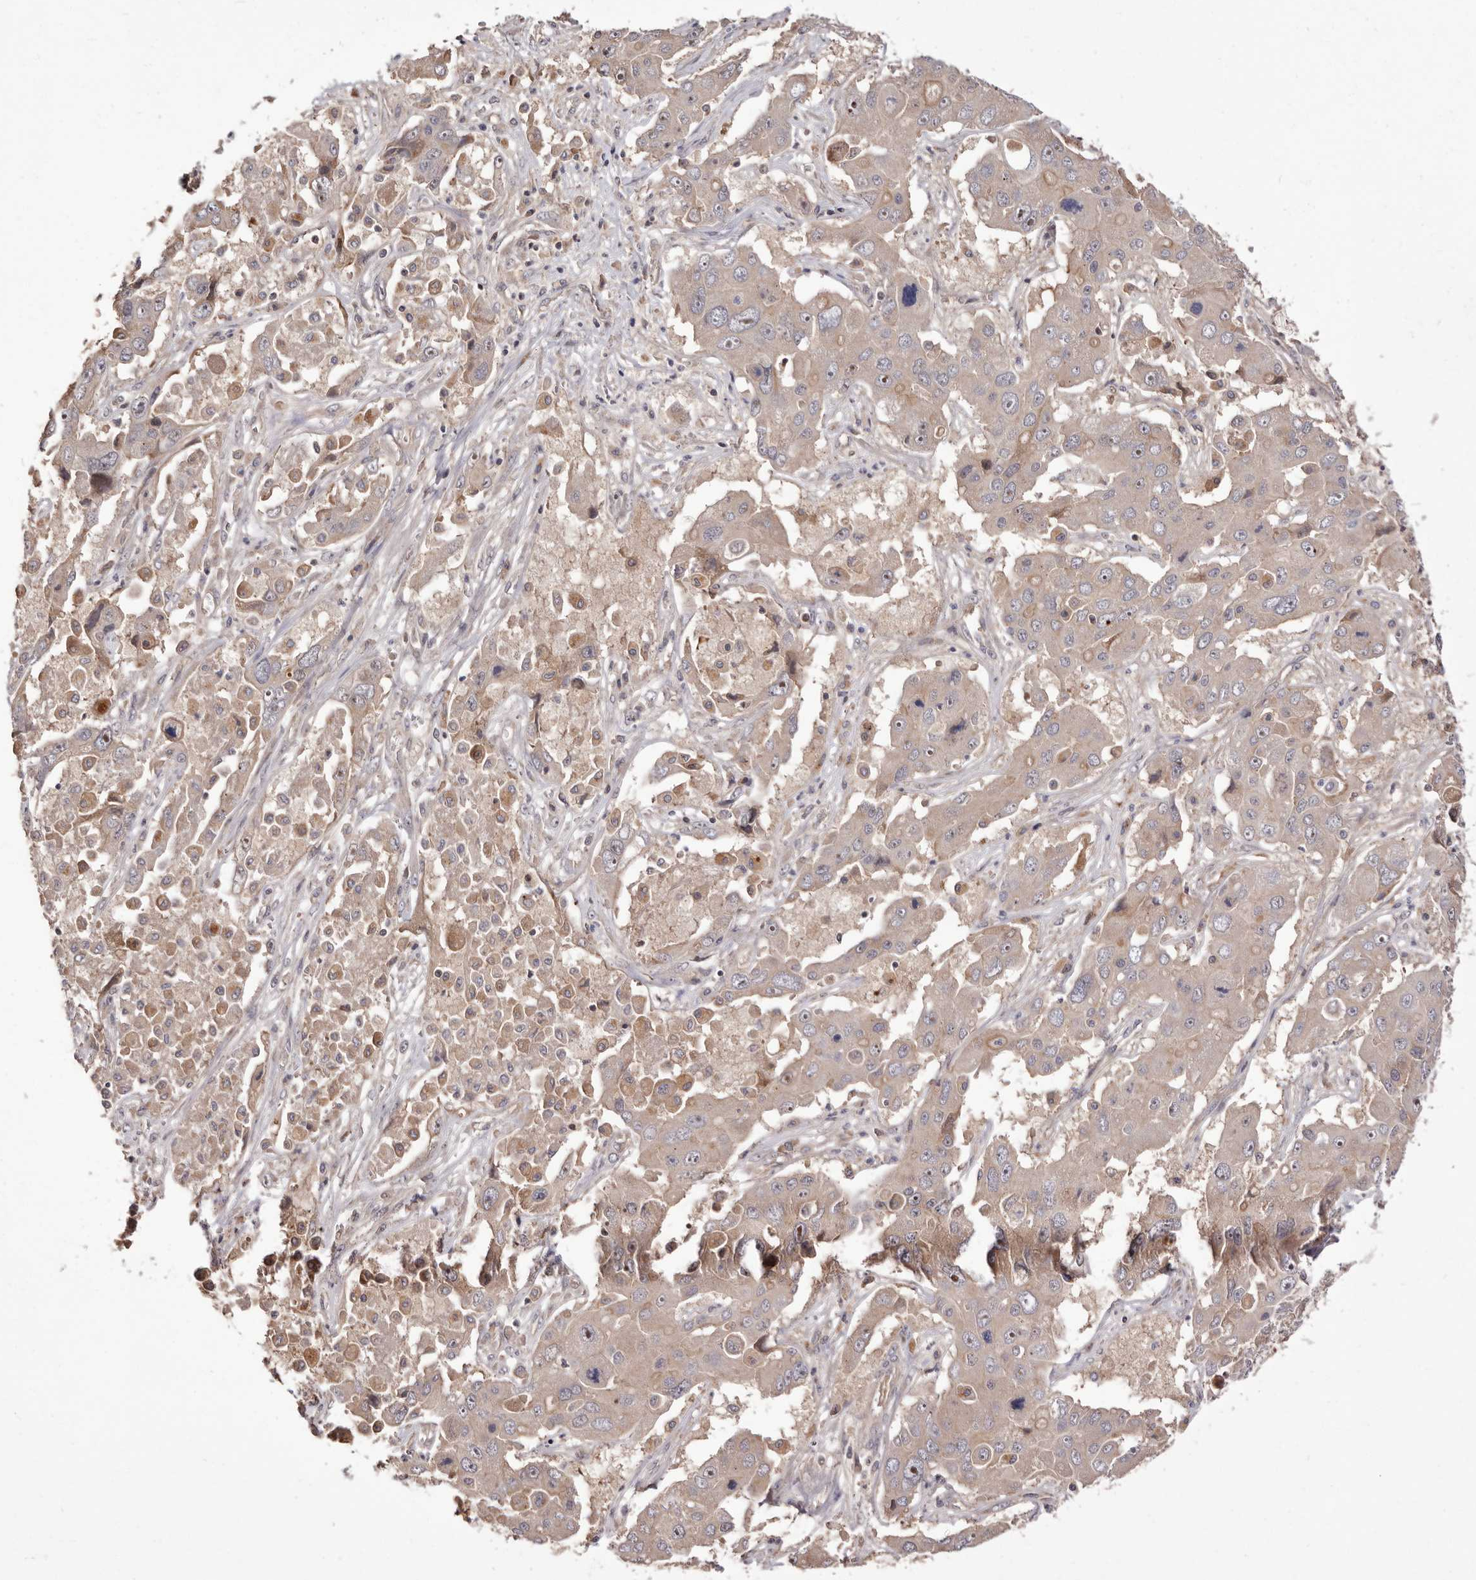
{"staining": {"intensity": "weak", "quantity": ">75%", "location": "cytoplasmic/membranous,nuclear"}, "tissue": "liver cancer", "cell_type": "Tumor cells", "image_type": "cancer", "snomed": [{"axis": "morphology", "description": "Cholangiocarcinoma"}, {"axis": "topography", "description": "Liver"}], "caption": "Approximately >75% of tumor cells in human liver cholangiocarcinoma reveal weak cytoplasmic/membranous and nuclear protein staining as visualized by brown immunohistochemical staining.", "gene": "DOP1A", "patient": {"sex": "male", "age": 67}}